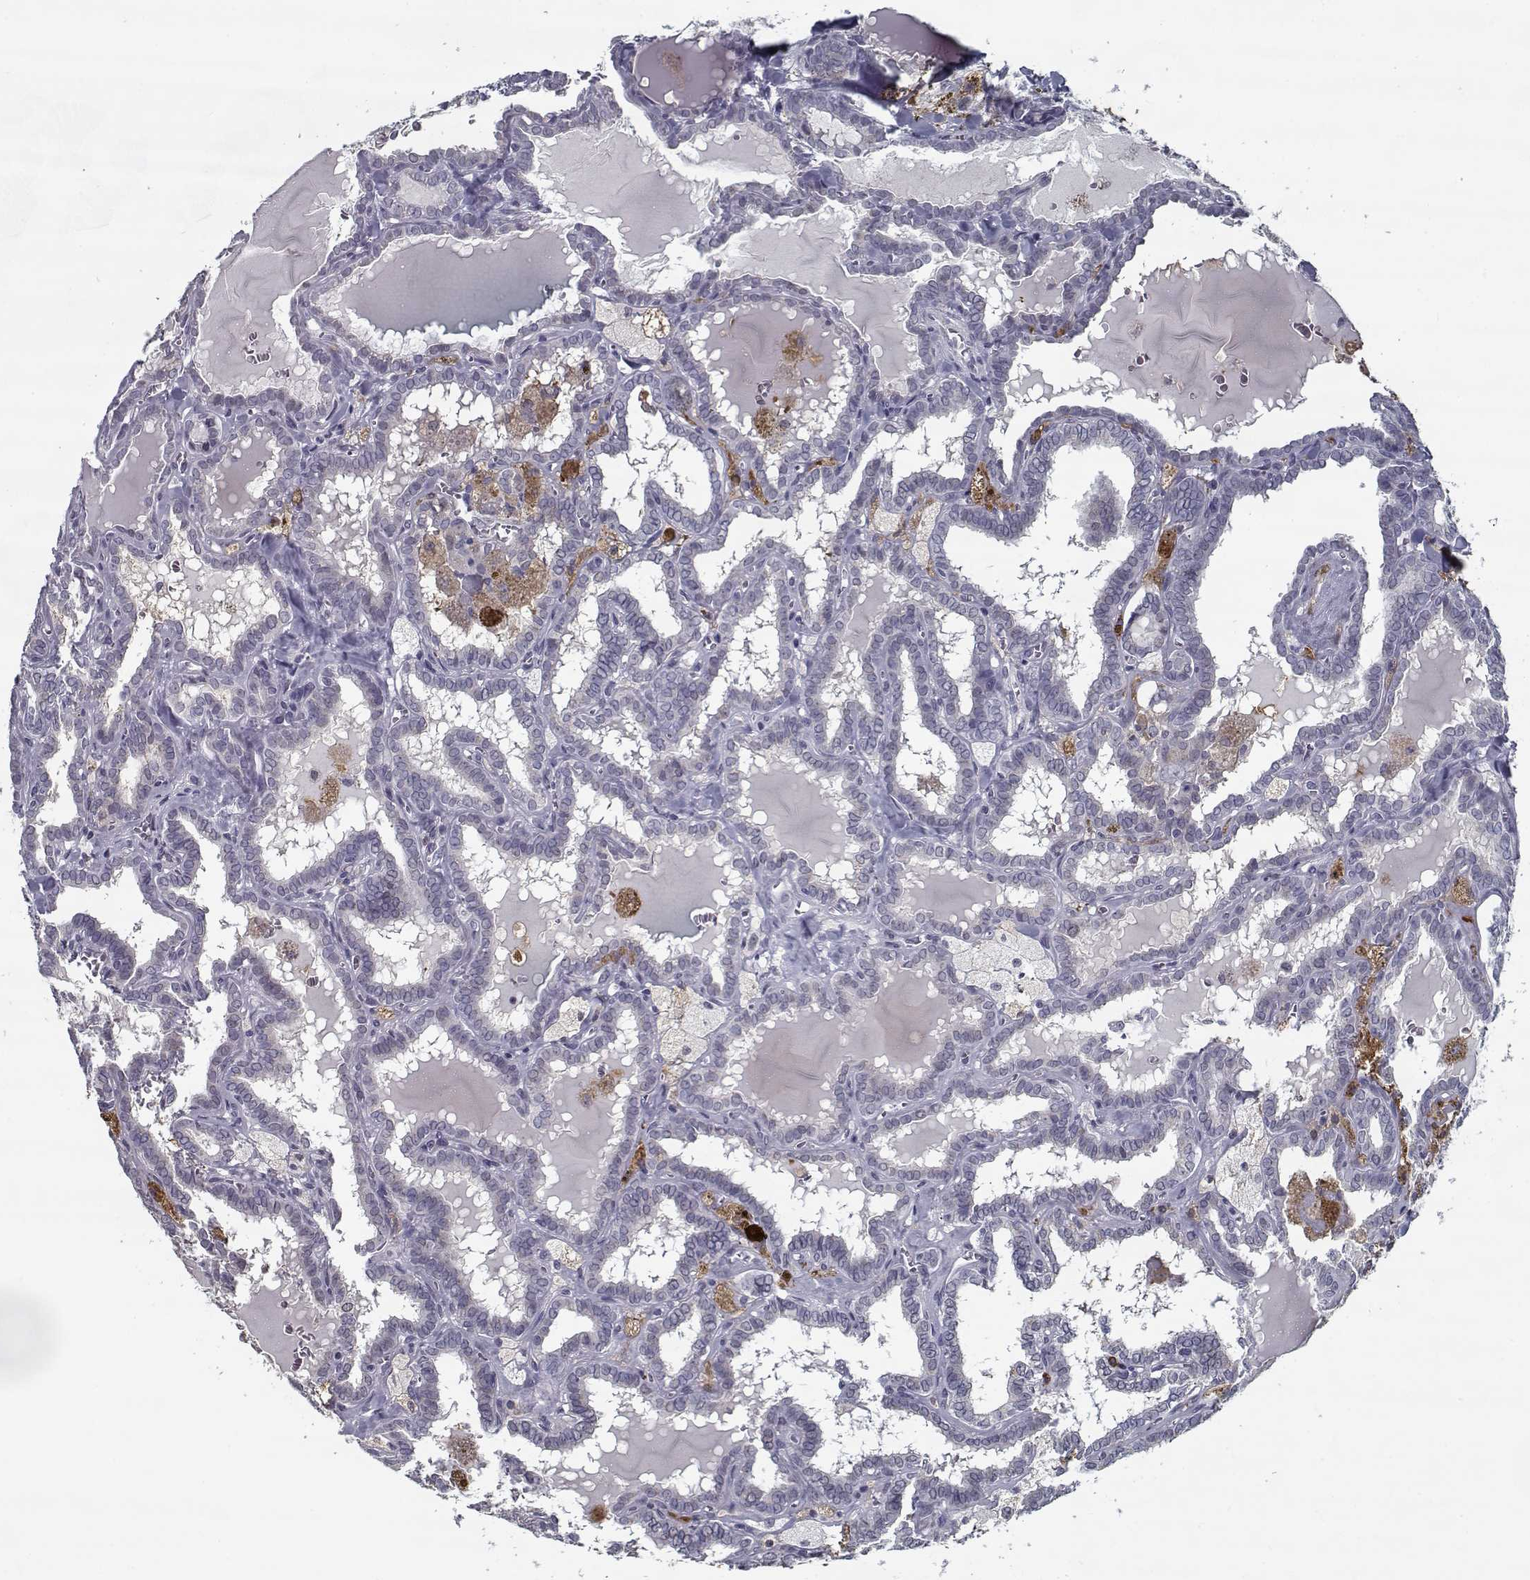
{"staining": {"intensity": "negative", "quantity": "none", "location": "none"}, "tissue": "thyroid cancer", "cell_type": "Tumor cells", "image_type": "cancer", "snomed": [{"axis": "morphology", "description": "Papillary adenocarcinoma, NOS"}, {"axis": "topography", "description": "Thyroid gland"}], "caption": "High power microscopy micrograph of an immunohistochemistry (IHC) histopathology image of thyroid cancer (papillary adenocarcinoma), revealing no significant expression in tumor cells.", "gene": "SEC16B", "patient": {"sex": "female", "age": 39}}